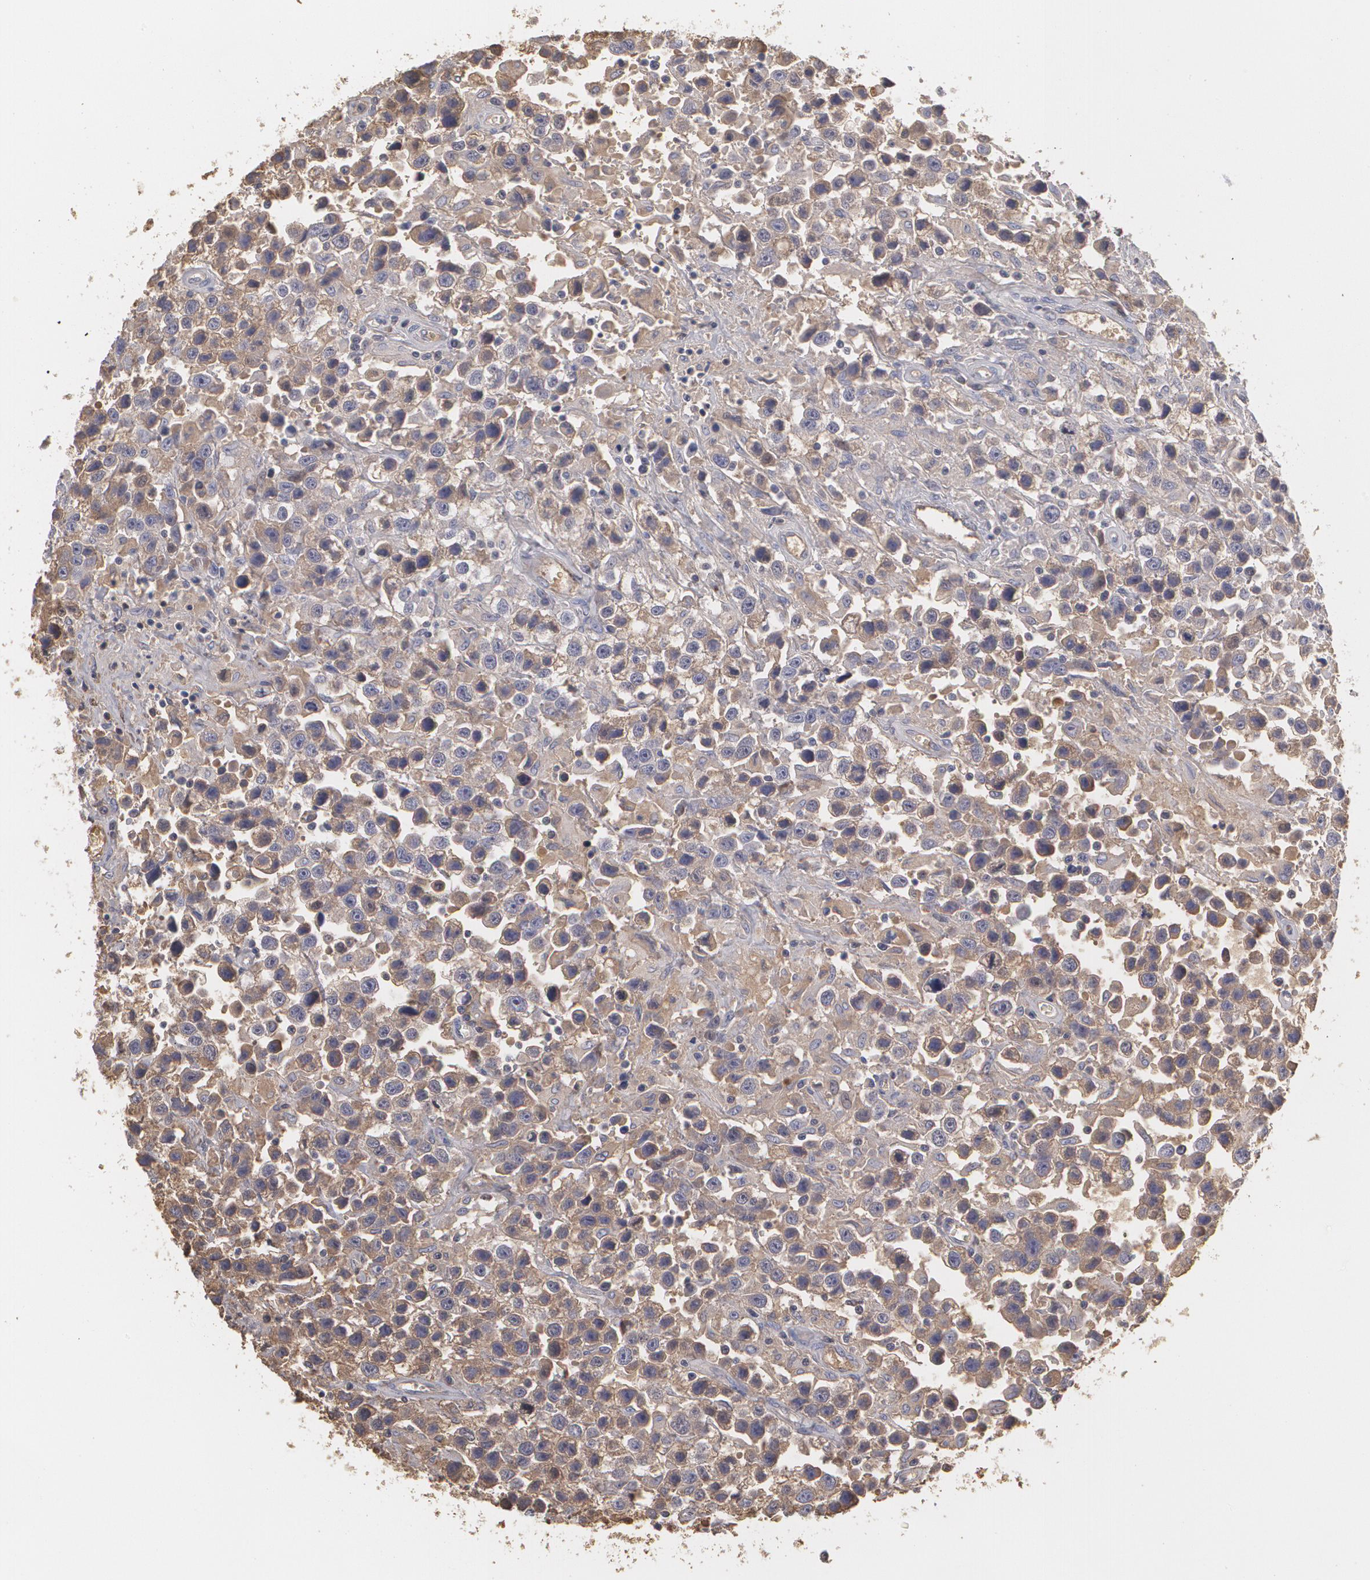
{"staining": {"intensity": "weak", "quantity": "25%-75%", "location": "cytoplasmic/membranous"}, "tissue": "testis cancer", "cell_type": "Tumor cells", "image_type": "cancer", "snomed": [{"axis": "morphology", "description": "Seminoma, NOS"}, {"axis": "topography", "description": "Testis"}], "caption": "Tumor cells exhibit weak cytoplasmic/membranous expression in about 25%-75% of cells in testis seminoma.", "gene": "SERPINA1", "patient": {"sex": "male", "age": 43}}